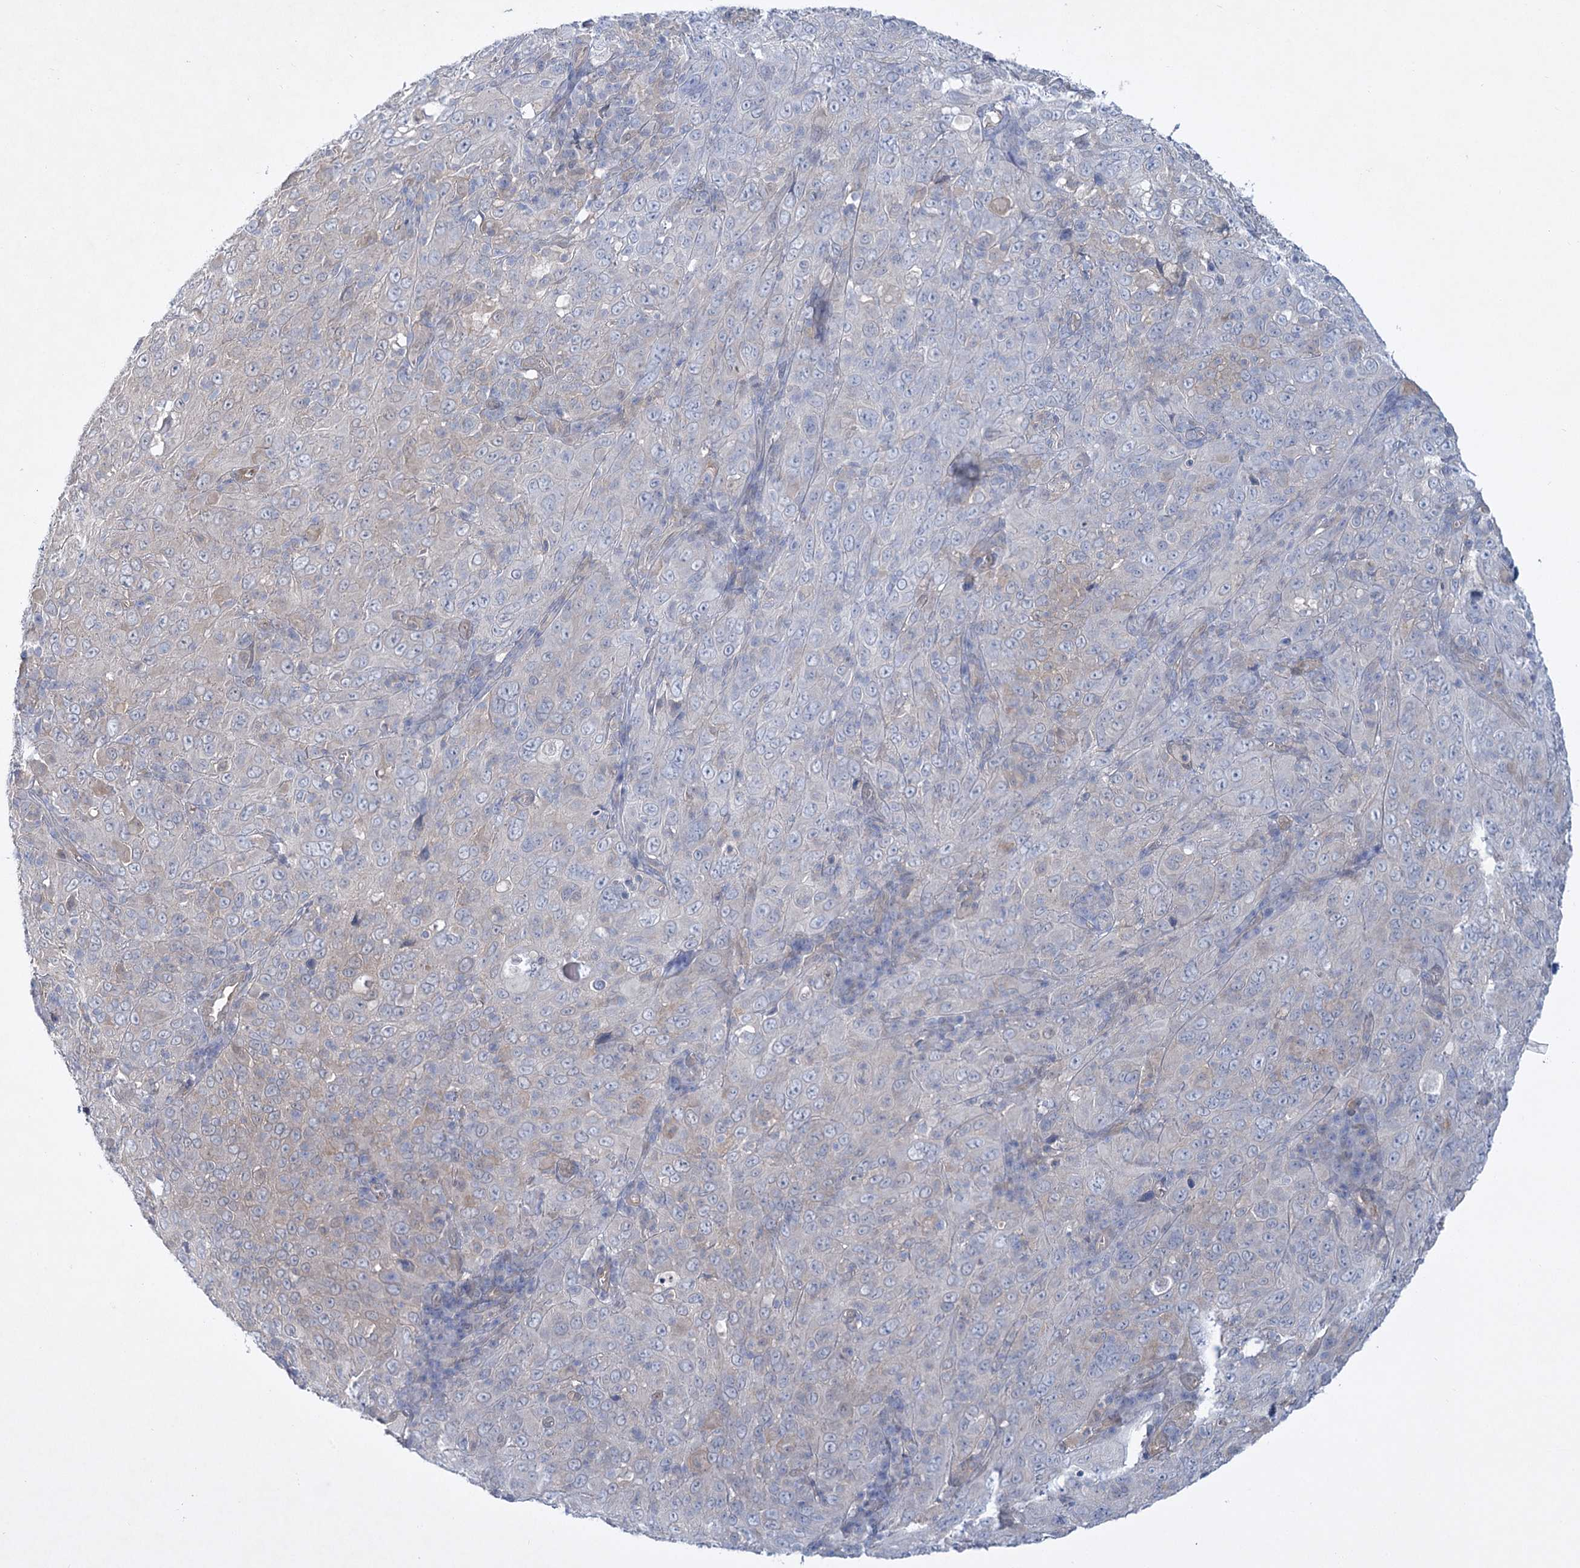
{"staining": {"intensity": "negative", "quantity": "none", "location": "none"}, "tissue": "cervical cancer", "cell_type": "Tumor cells", "image_type": "cancer", "snomed": [{"axis": "morphology", "description": "Squamous cell carcinoma, NOS"}, {"axis": "topography", "description": "Cervix"}], "caption": "A photomicrograph of squamous cell carcinoma (cervical) stained for a protein reveals no brown staining in tumor cells. The staining was performed using DAB to visualize the protein expression in brown, while the nuclei were stained in blue with hematoxylin (Magnification: 20x).", "gene": "AAMDC", "patient": {"sex": "female", "age": 46}}